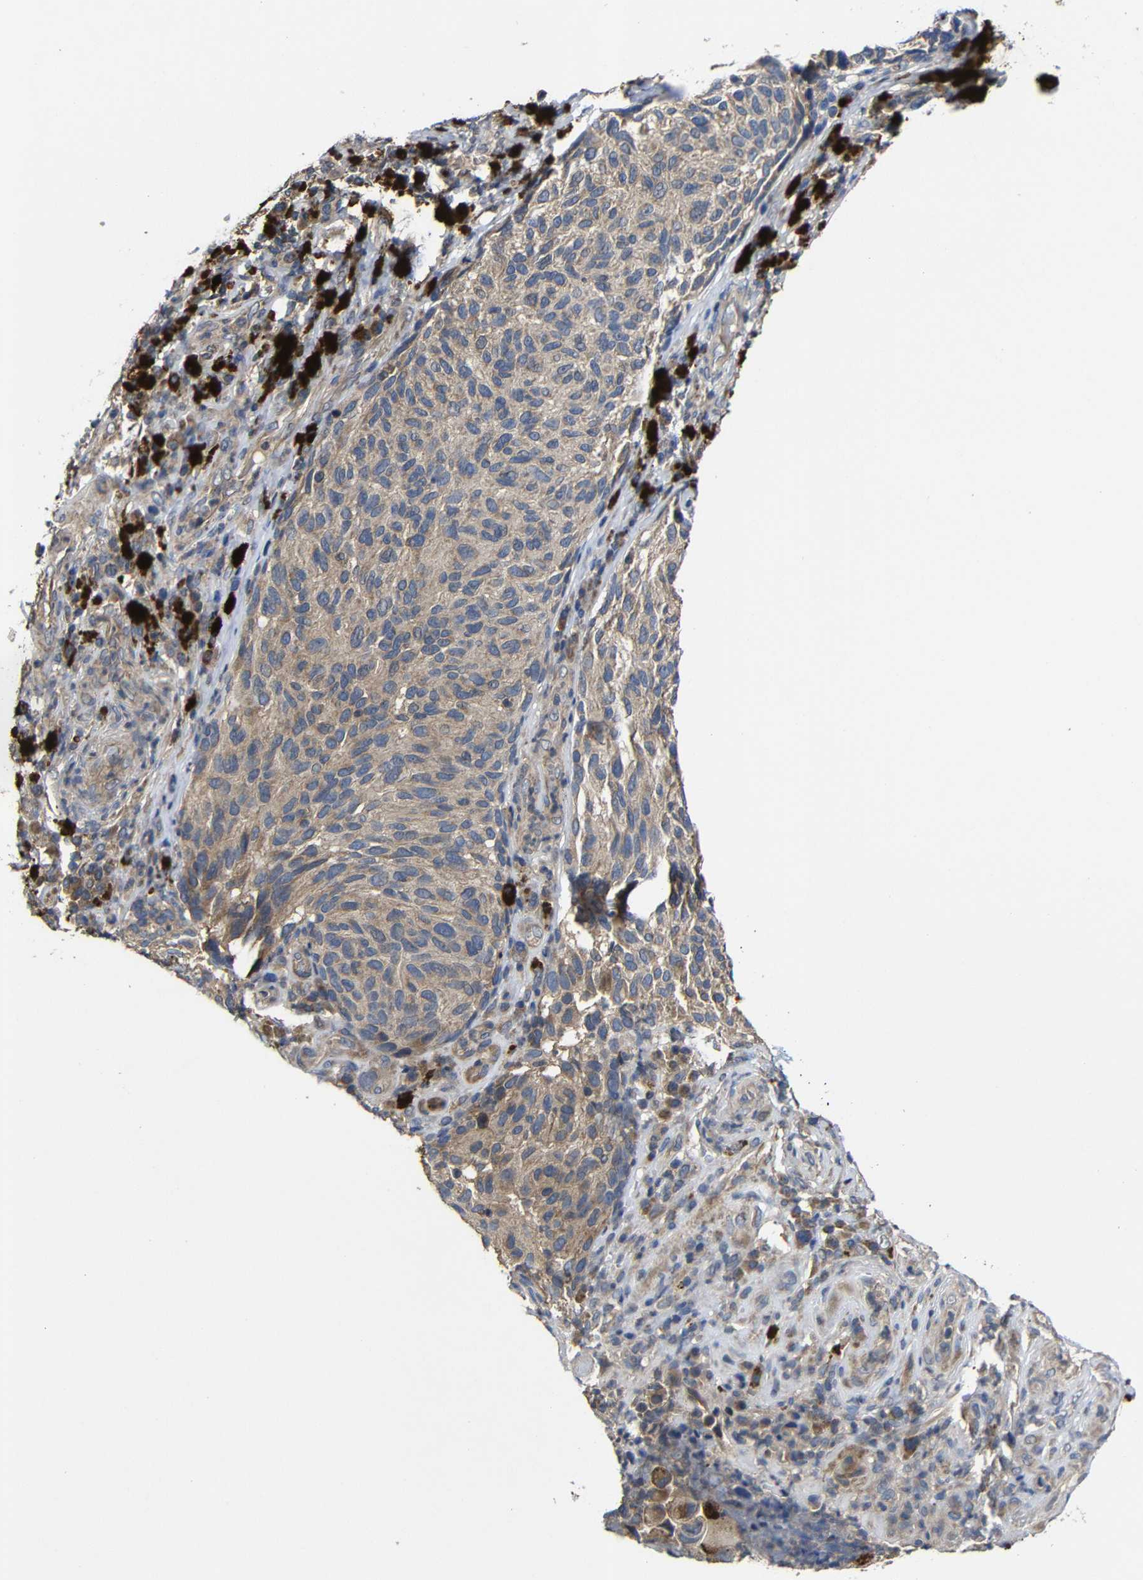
{"staining": {"intensity": "weak", "quantity": ">75%", "location": "cytoplasmic/membranous"}, "tissue": "melanoma", "cell_type": "Tumor cells", "image_type": "cancer", "snomed": [{"axis": "morphology", "description": "Malignant melanoma, NOS"}, {"axis": "topography", "description": "Skin"}], "caption": "Tumor cells reveal low levels of weak cytoplasmic/membranous expression in approximately >75% of cells in melanoma. The staining is performed using DAB brown chromogen to label protein expression. The nuclei are counter-stained blue using hematoxylin.", "gene": "LPAR5", "patient": {"sex": "female", "age": 73}}